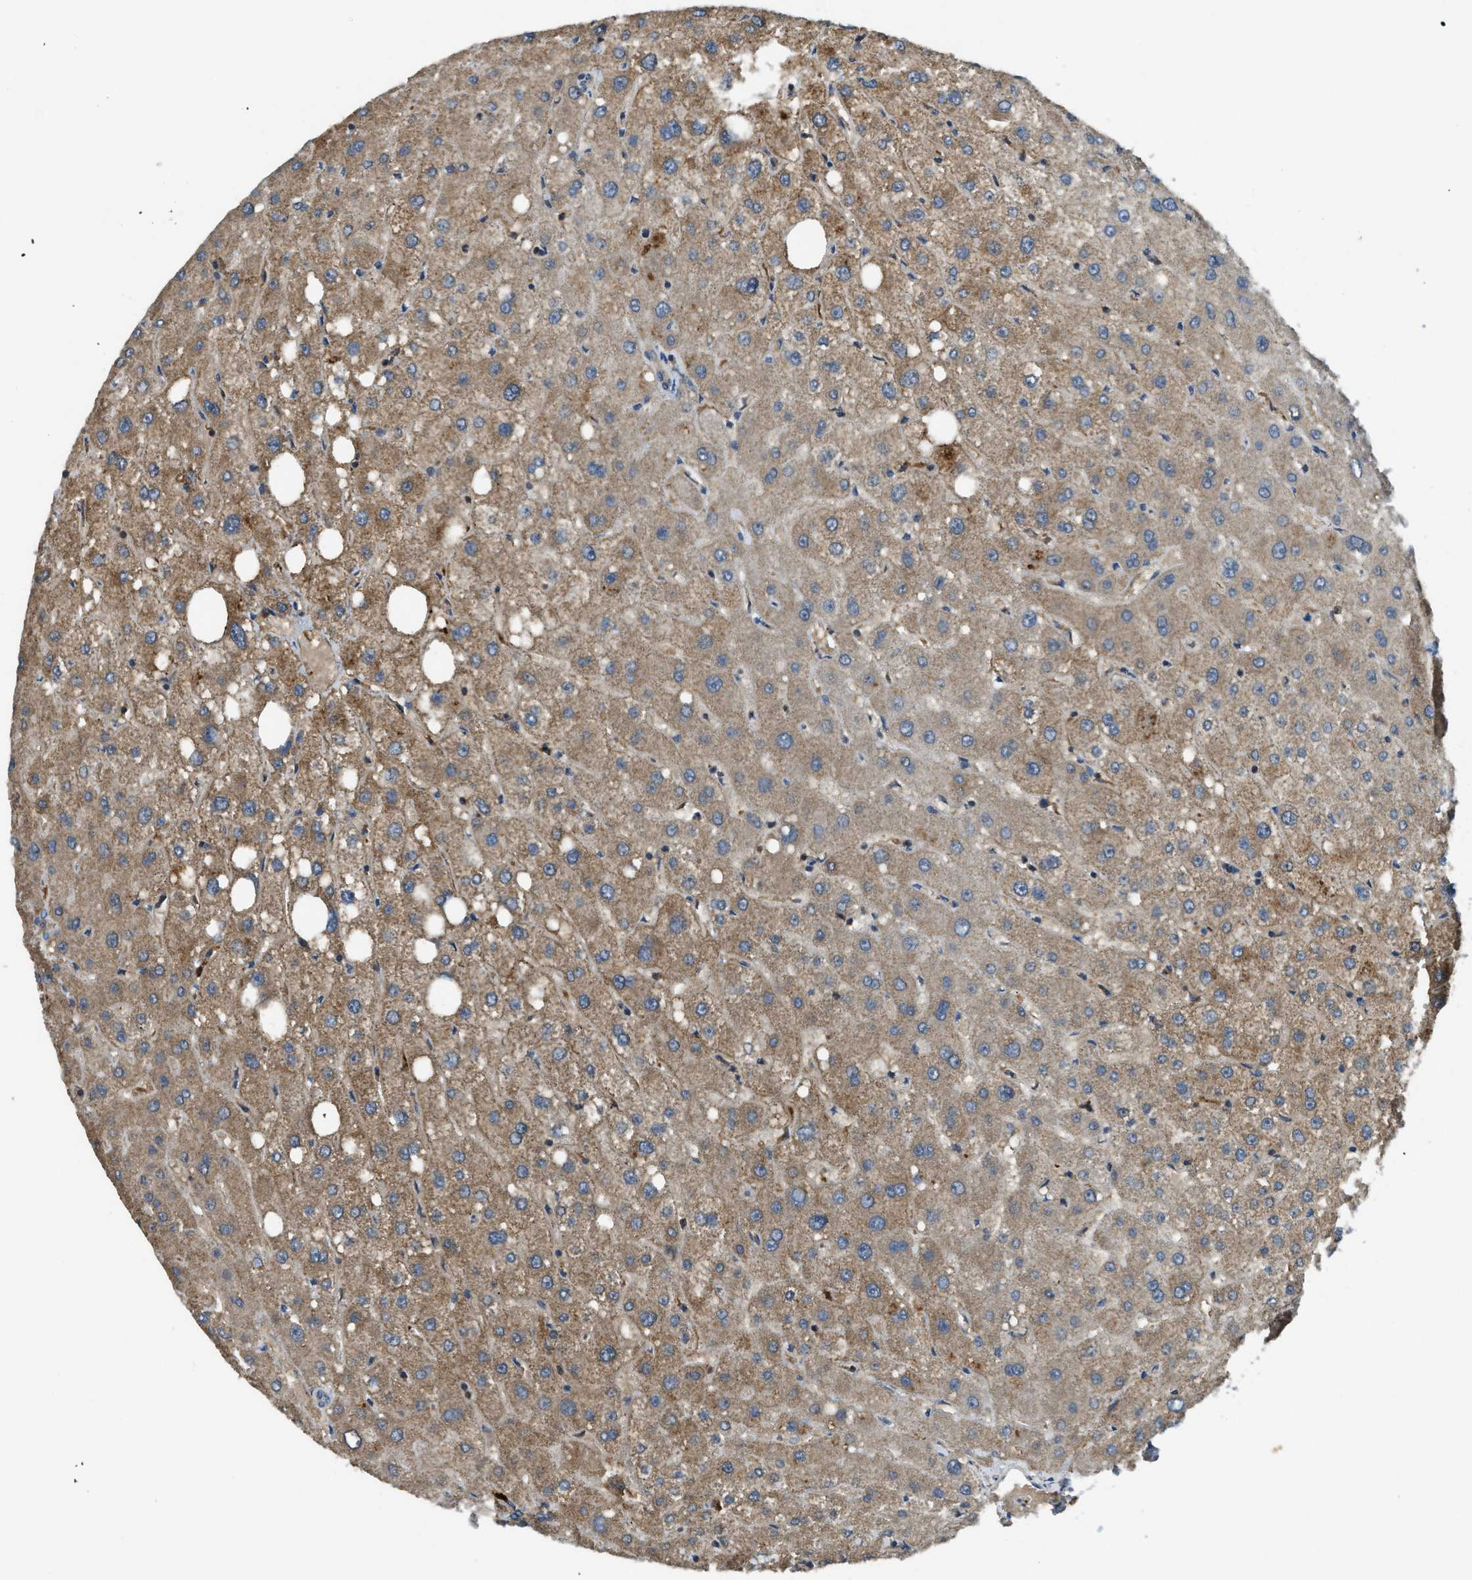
{"staining": {"intensity": "weak", "quantity": ">75%", "location": "cytoplasmic/membranous"}, "tissue": "liver", "cell_type": "Cholangiocytes", "image_type": "normal", "snomed": [{"axis": "morphology", "description": "Normal tissue, NOS"}, {"axis": "topography", "description": "Liver"}], "caption": "IHC micrograph of normal liver stained for a protein (brown), which shows low levels of weak cytoplasmic/membranous expression in approximately >75% of cholangiocytes.", "gene": "BAG4", "patient": {"sex": "male", "age": 73}}